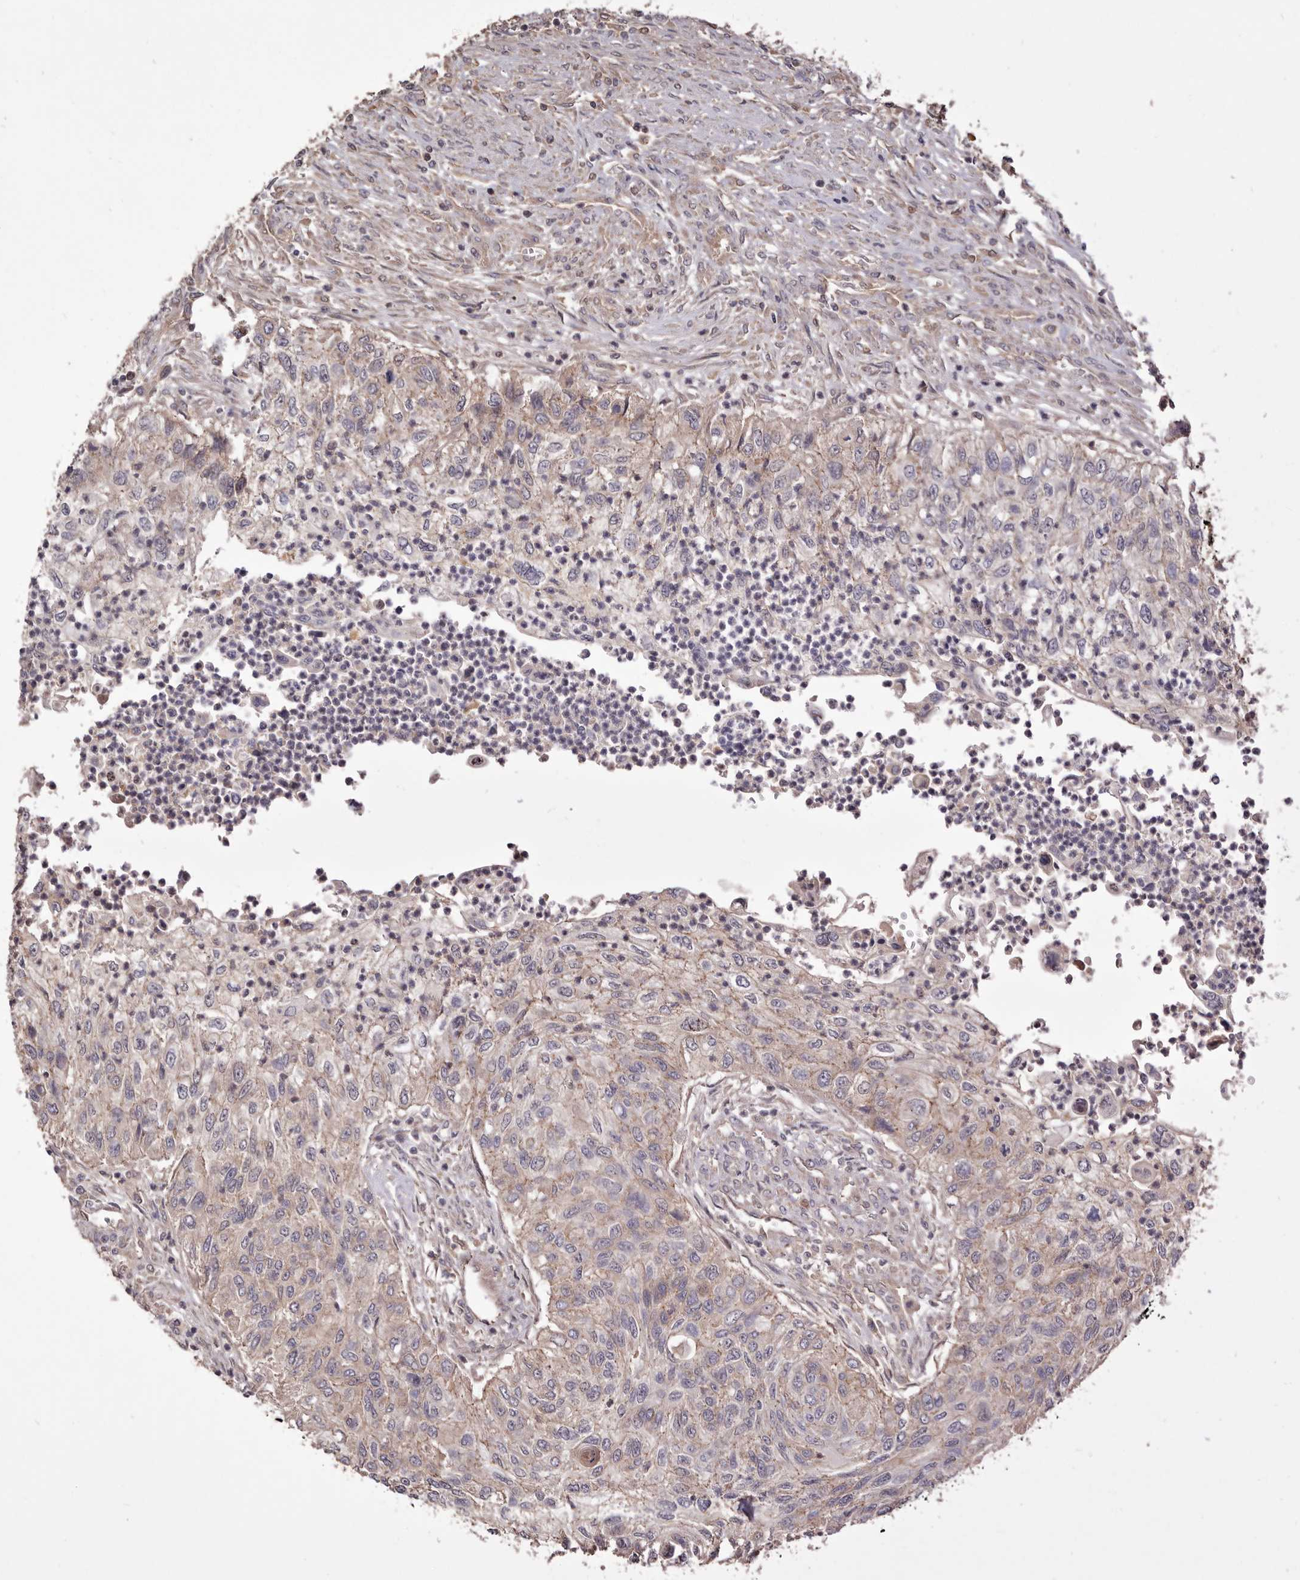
{"staining": {"intensity": "weak", "quantity": "25%-75%", "location": "cytoplasmic/membranous"}, "tissue": "urothelial cancer", "cell_type": "Tumor cells", "image_type": "cancer", "snomed": [{"axis": "morphology", "description": "Urothelial carcinoma, High grade"}, {"axis": "topography", "description": "Urinary bladder"}], "caption": "The image demonstrates a brown stain indicating the presence of a protein in the cytoplasmic/membranous of tumor cells in urothelial cancer.", "gene": "DOP1A", "patient": {"sex": "female", "age": 60}}